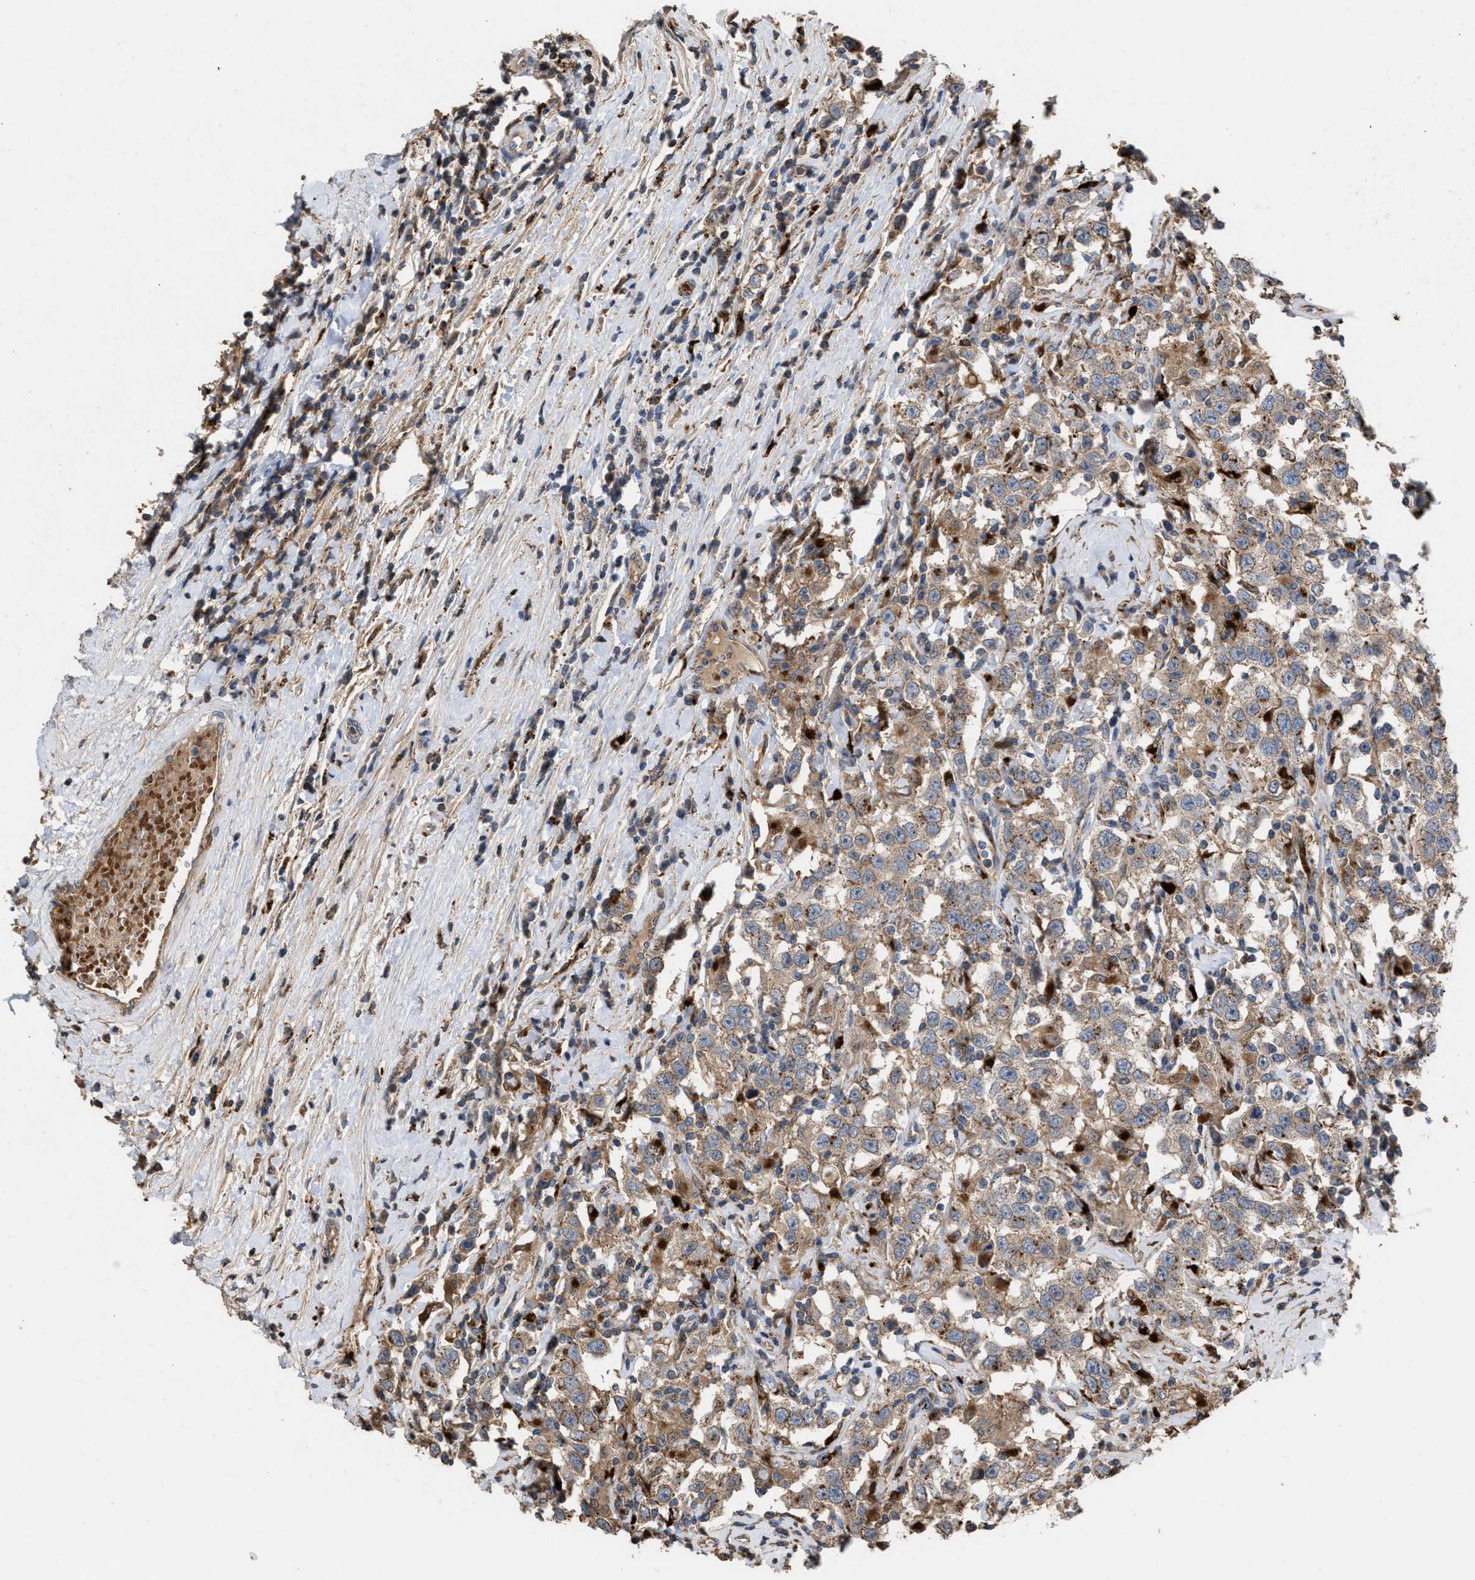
{"staining": {"intensity": "weak", "quantity": ">75%", "location": "cytoplasmic/membranous"}, "tissue": "testis cancer", "cell_type": "Tumor cells", "image_type": "cancer", "snomed": [{"axis": "morphology", "description": "Seminoma, NOS"}, {"axis": "topography", "description": "Testis"}], "caption": "Weak cytoplasmic/membranous expression is identified in about >75% of tumor cells in testis seminoma.", "gene": "ELMO3", "patient": {"sex": "male", "age": 41}}